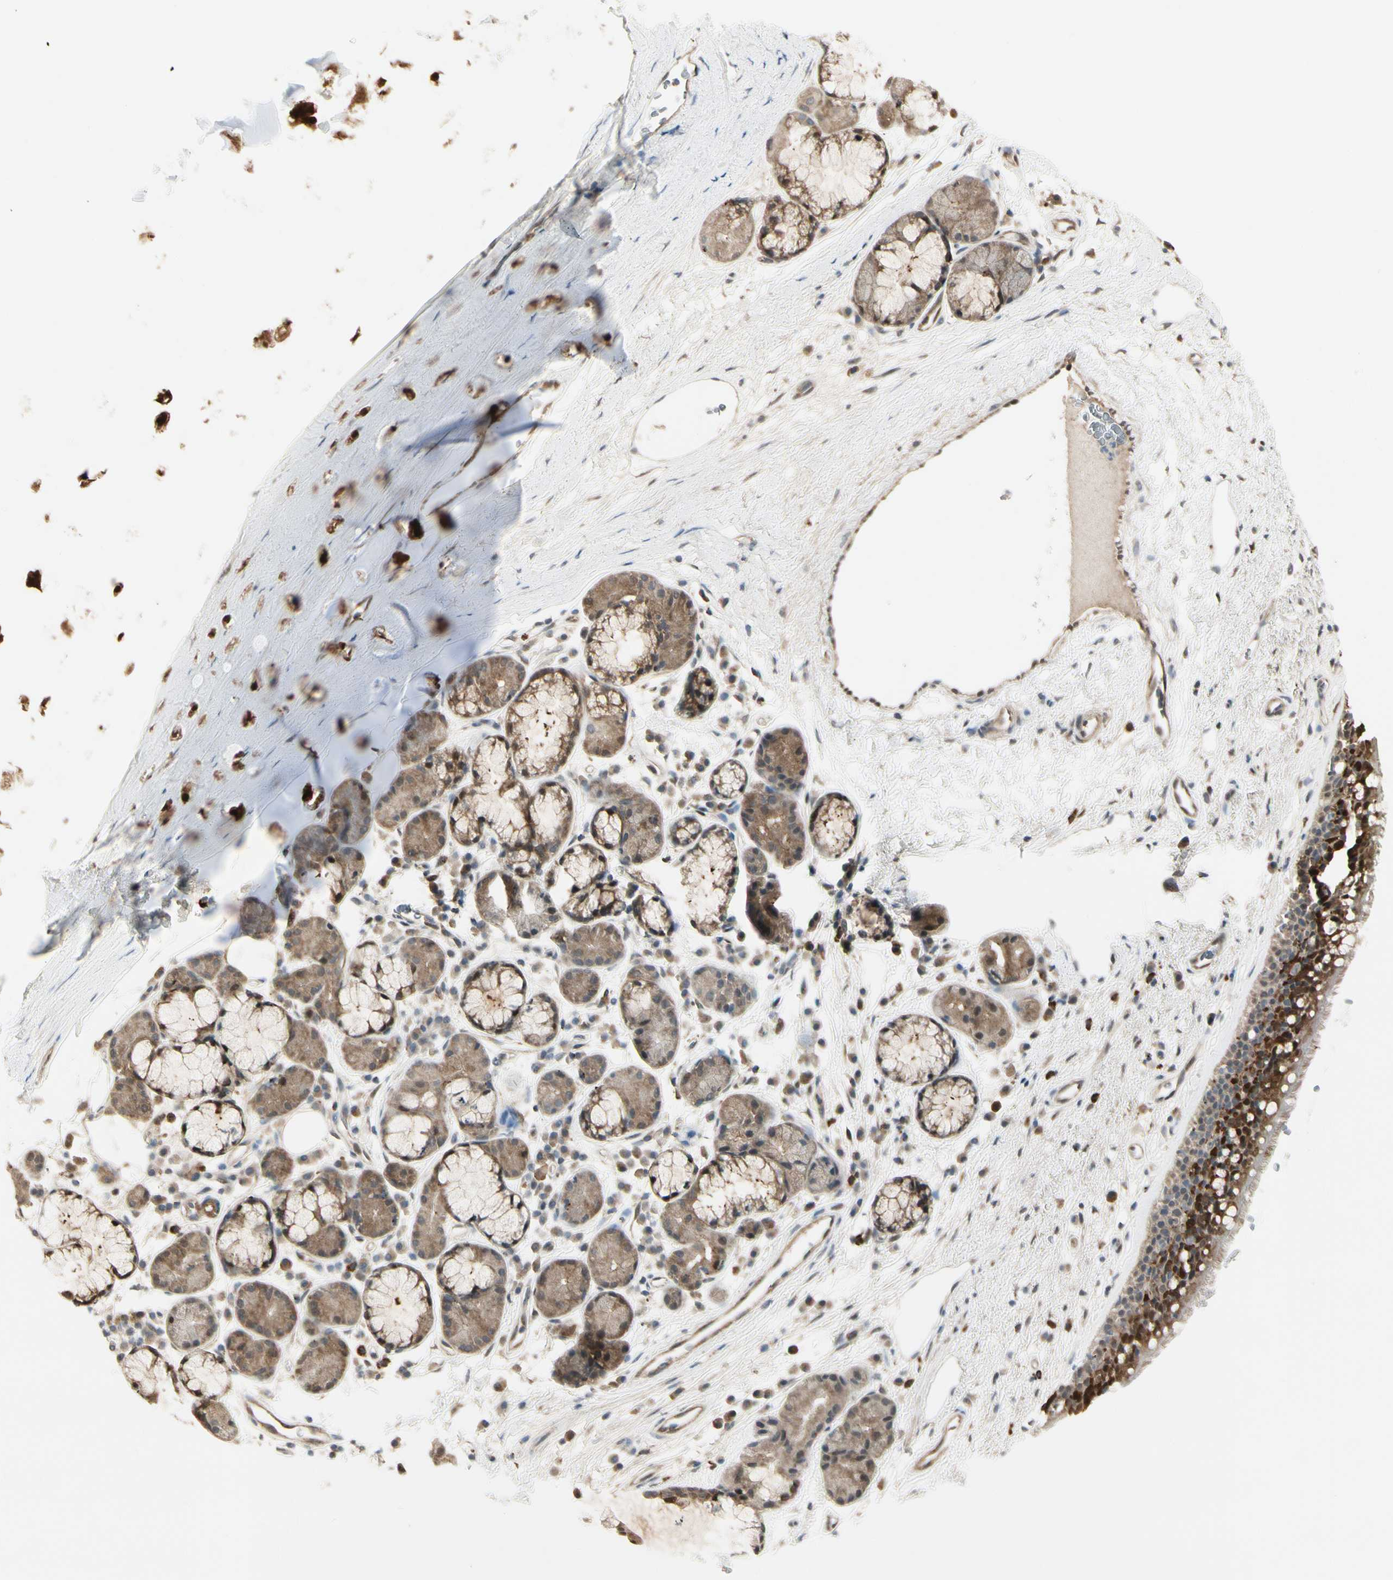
{"staining": {"intensity": "strong", "quantity": ">75%", "location": "cytoplasmic/membranous"}, "tissue": "bronchus", "cell_type": "Respiratory epithelial cells", "image_type": "normal", "snomed": [{"axis": "morphology", "description": "Normal tissue, NOS"}, {"axis": "topography", "description": "Bronchus"}], "caption": "IHC (DAB (3,3'-diaminobenzidine)) staining of benign human bronchus shows strong cytoplasmic/membranous protein staining in about >75% of respiratory epithelial cells. (brown staining indicates protein expression, while blue staining denotes nuclei).", "gene": "EVC", "patient": {"sex": "female", "age": 54}}